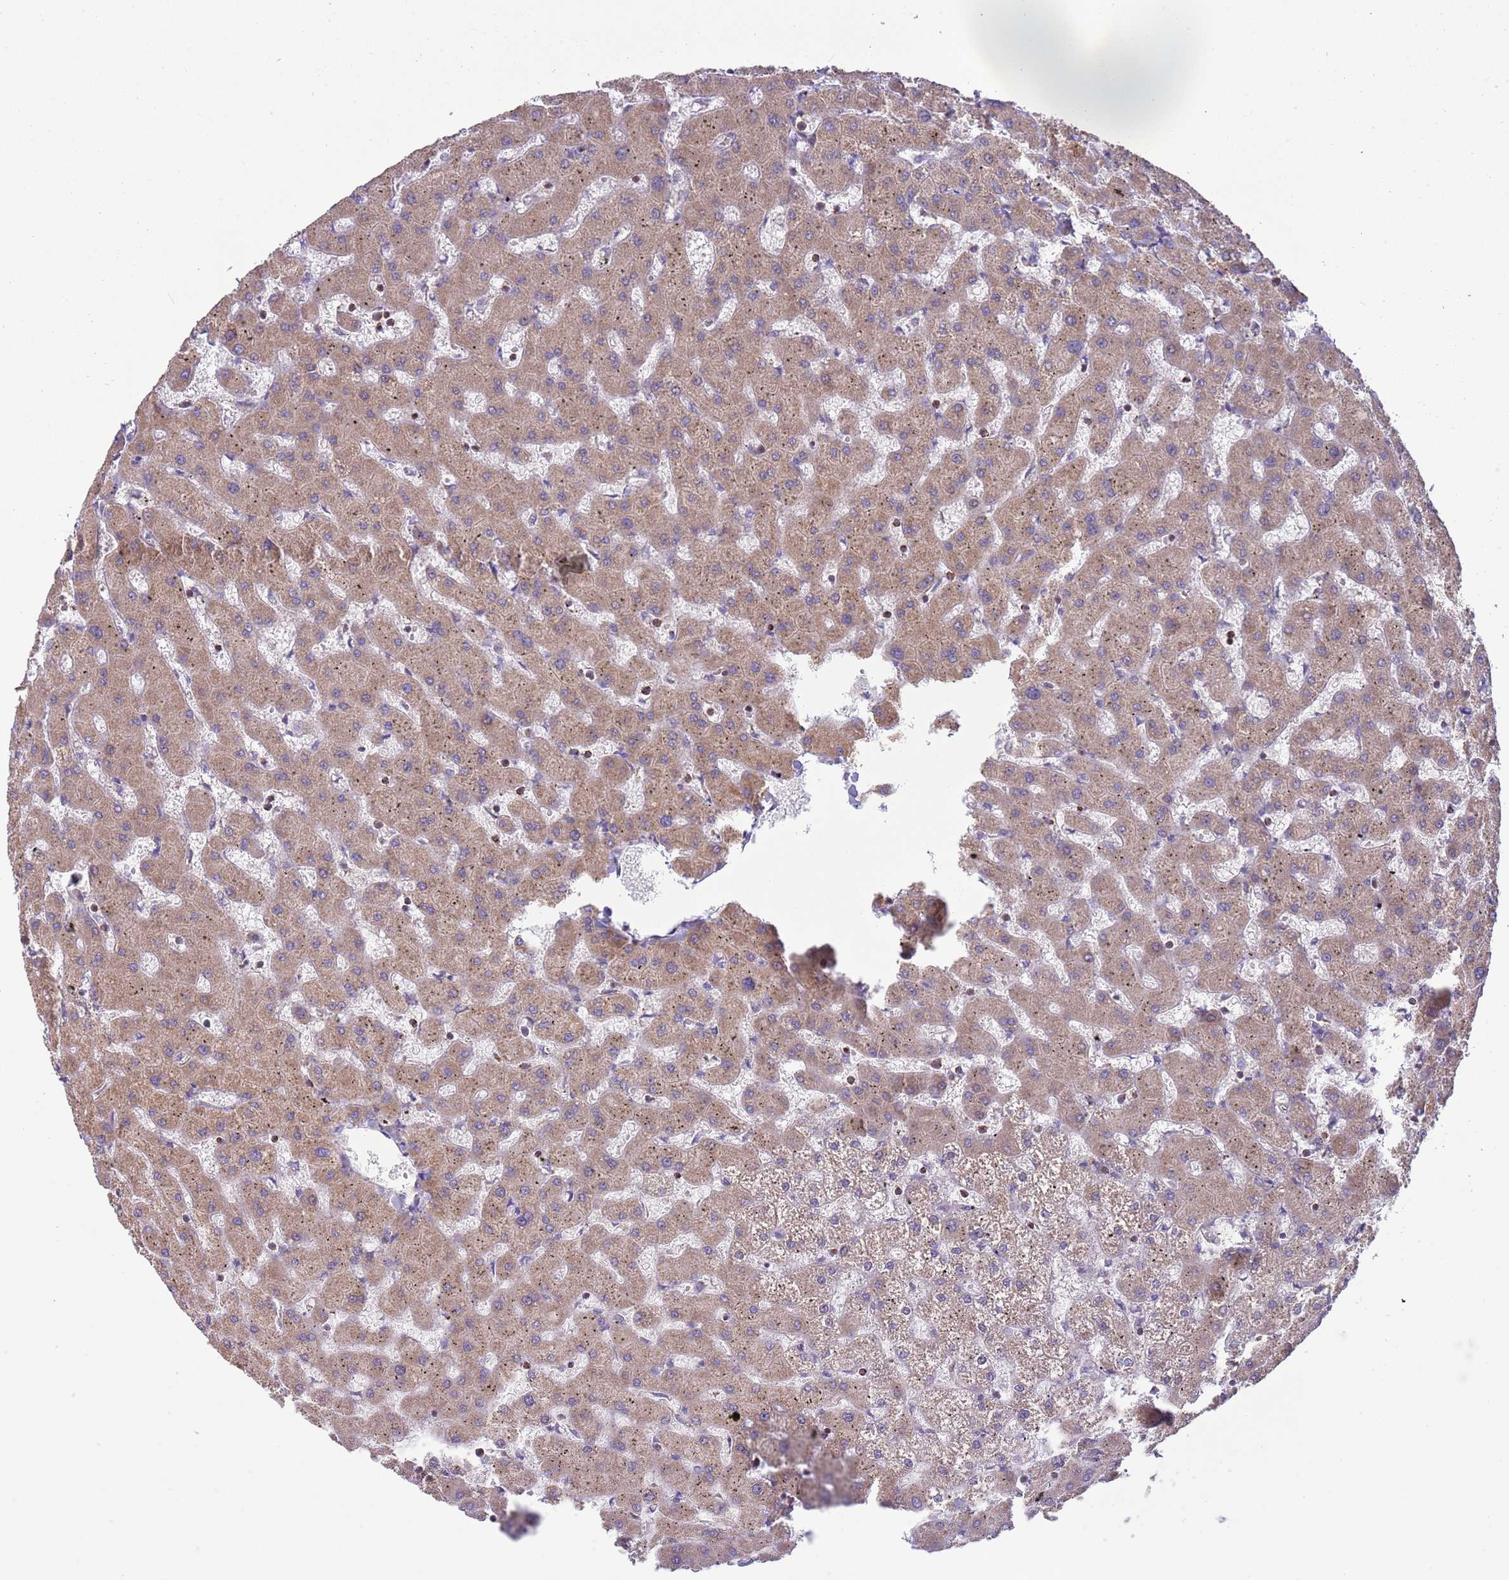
{"staining": {"intensity": "weak", "quantity": ">75%", "location": "cytoplasmic/membranous"}, "tissue": "liver", "cell_type": "Cholangiocytes", "image_type": "normal", "snomed": [{"axis": "morphology", "description": "Normal tissue, NOS"}, {"axis": "topography", "description": "Liver"}], "caption": "Liver stained with immunohistochemistry (IHC) reveals weak cytoplasmic/membranous staining in approximately >75% of cholangiocytes.", "gene": "IRS4", "patient": {"sex": "female", "age": 63}}